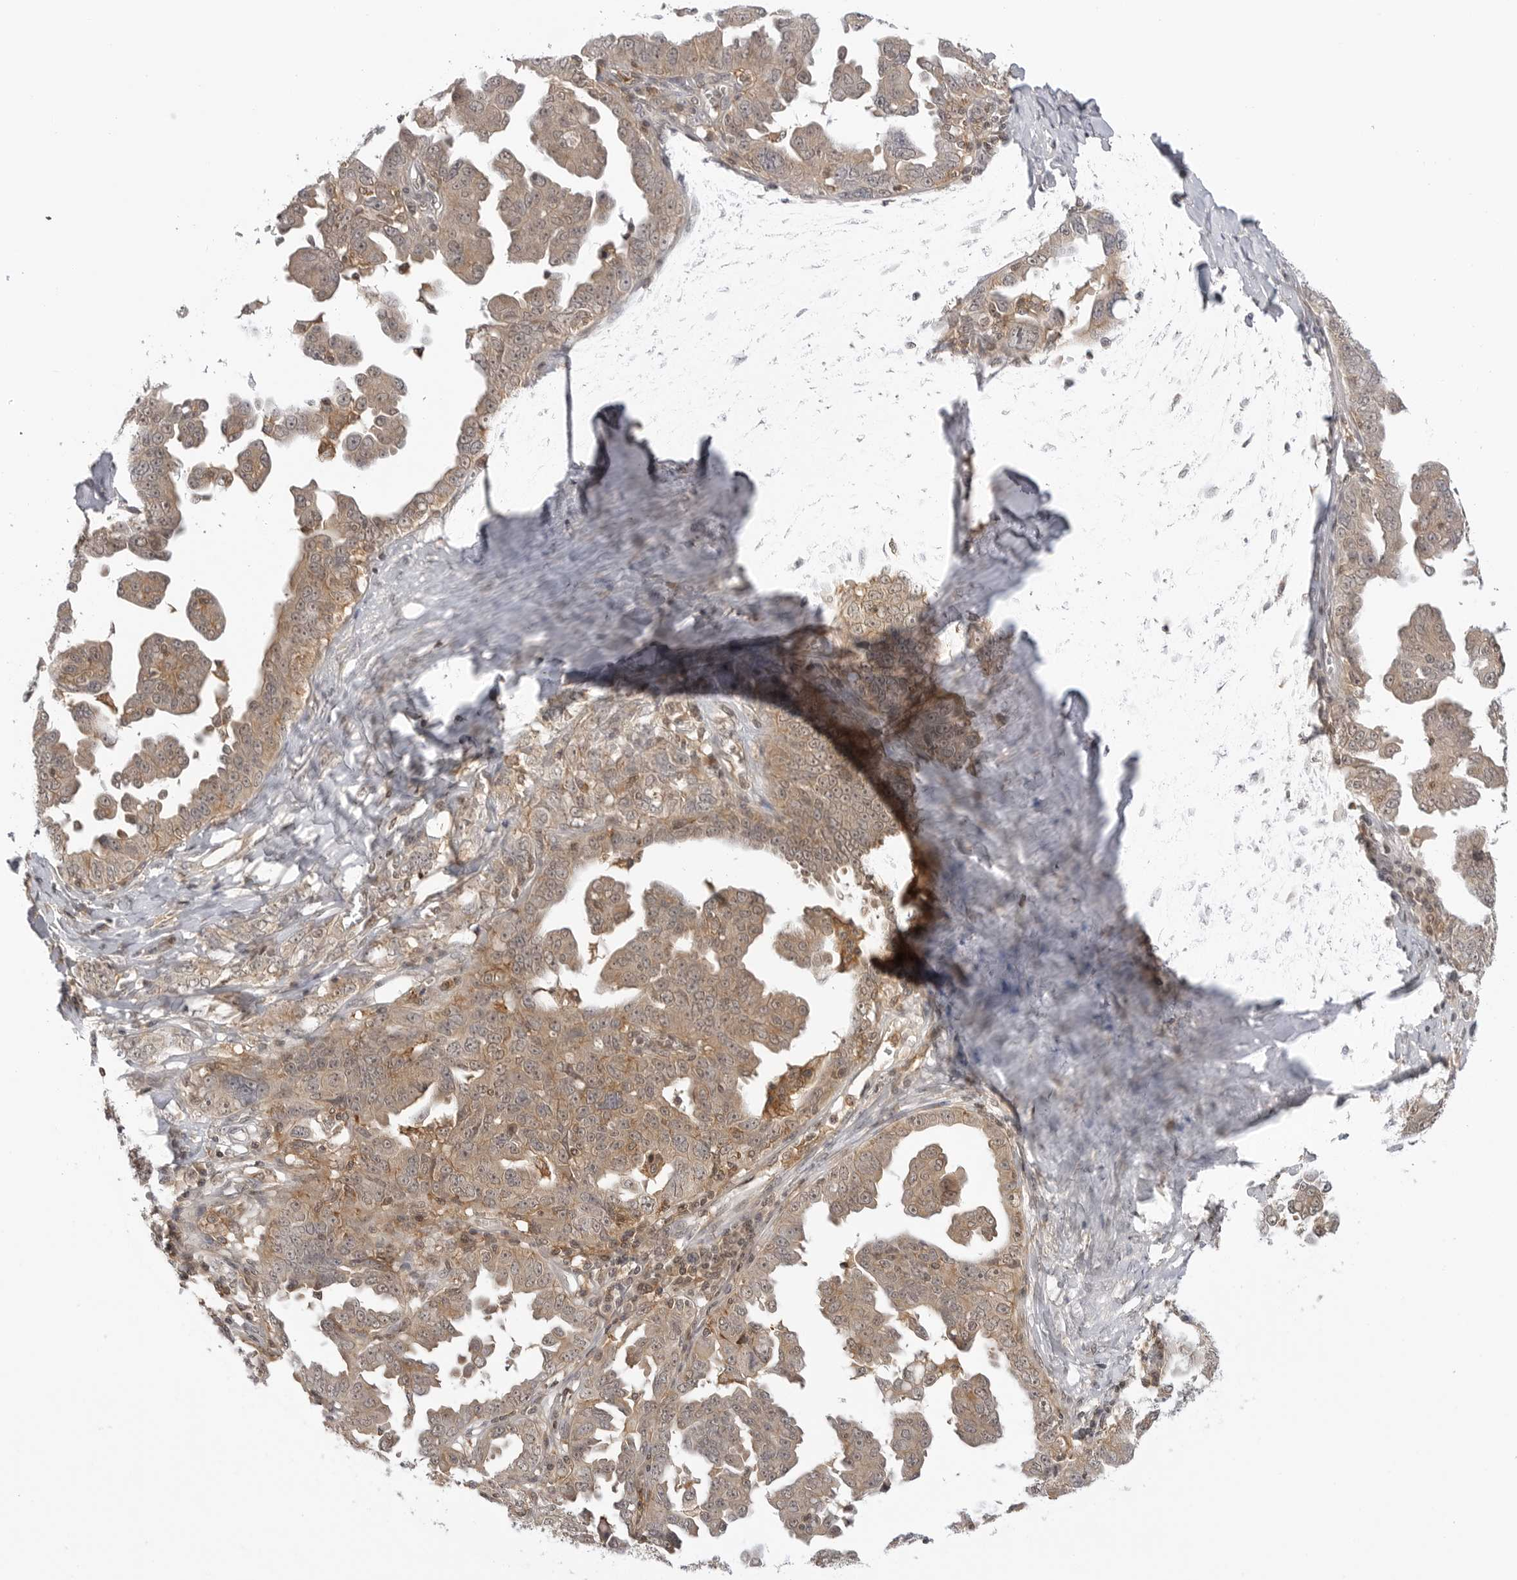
{"staining": {"intensity": "weak", "quantity": ">75%", "location": "cytoplasmic/membranous"}, "tissue": "ovarian cancer", "cell_type": "Tumor cells", "image_type": "cancer", "snomed": [{"axis": "morphology", "description": "Carcinoma, endometroid"}, {"axis": "topography", "description": "Ovary"}], "caption": "This is a photomicrograph of immunohistochemistry staining of ovarian cancer (endometroid carcinoma), which shows weak positivity in the cytoplasmic/membranous of tumor cells.", "gene": "MAP2K5", "patient": {"sex": "female", "age": 62}}